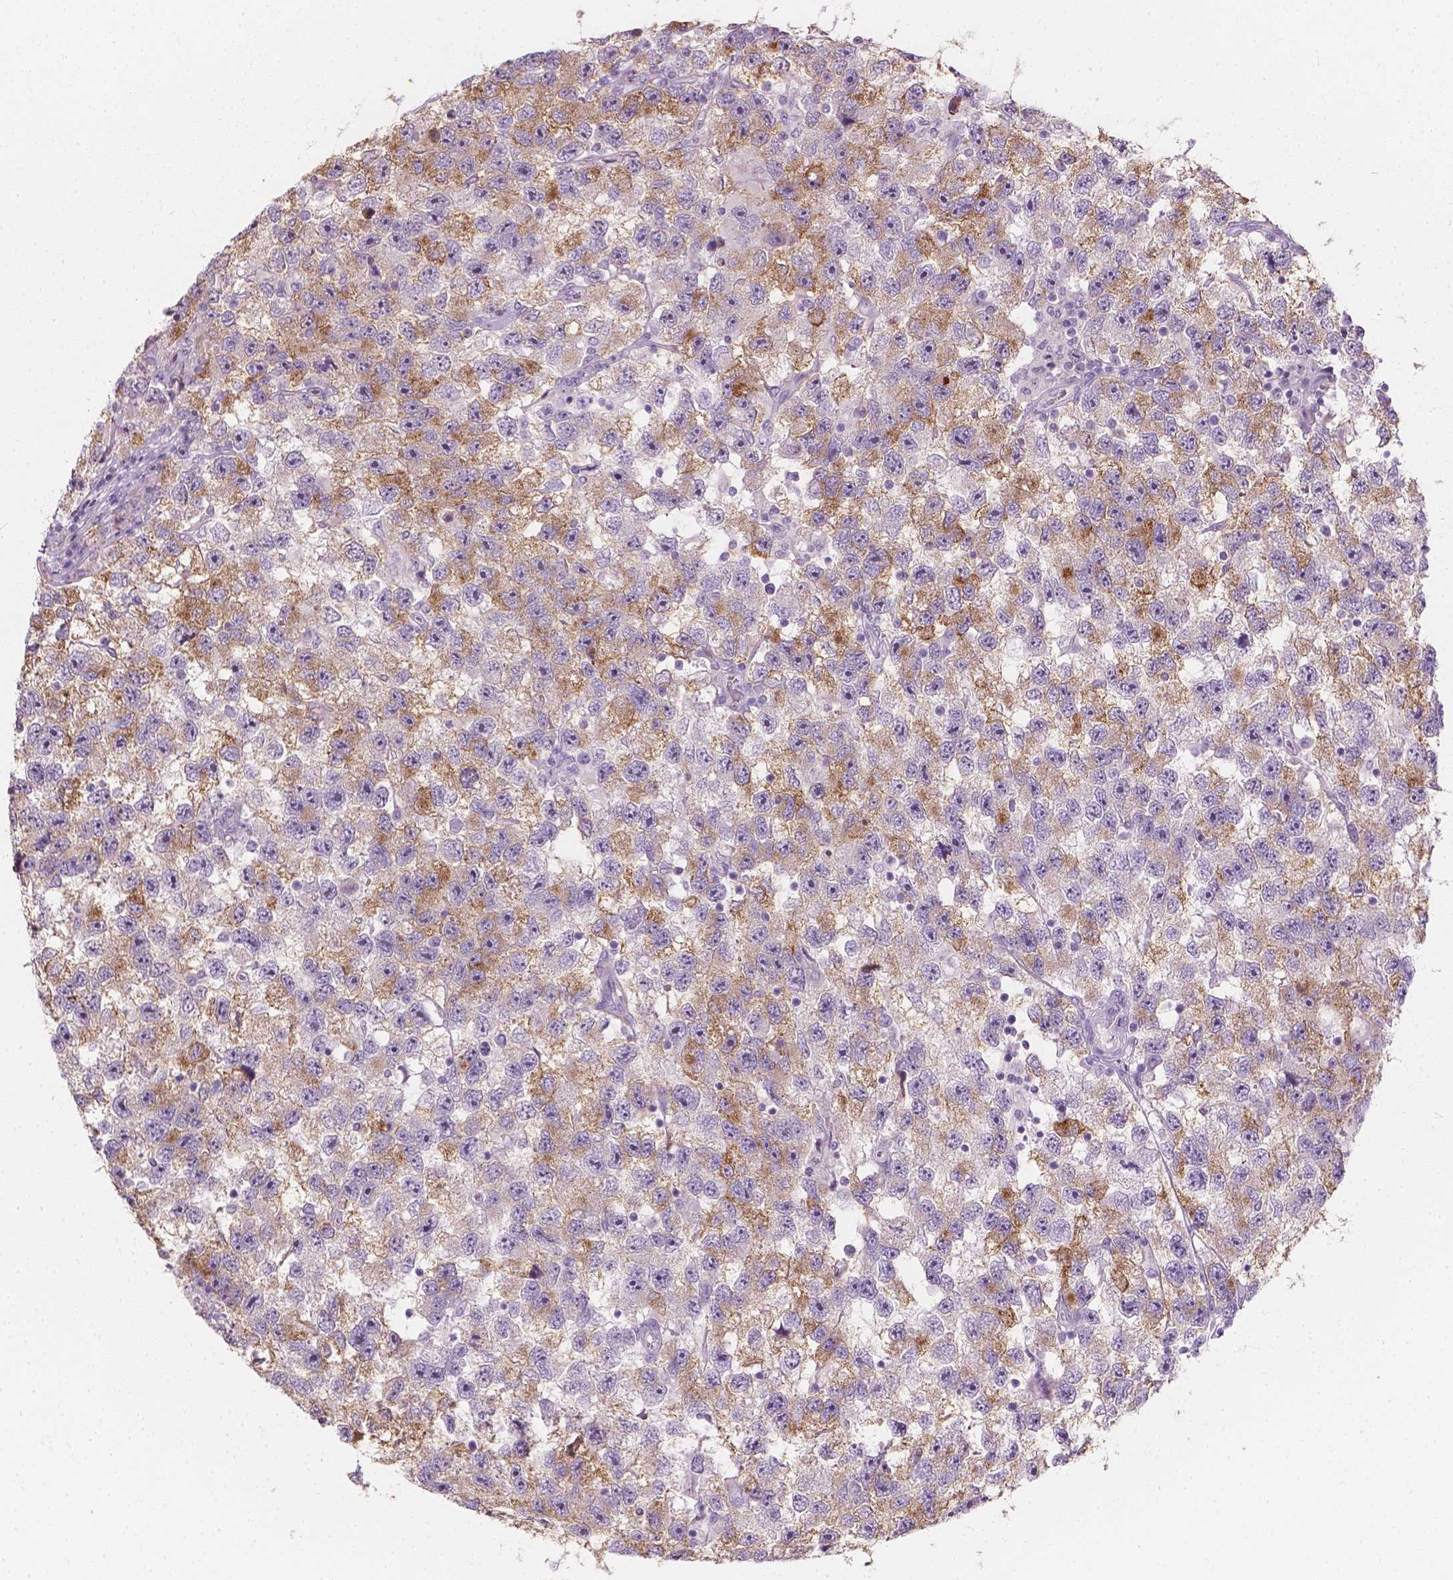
{"staining": {"intensity": "moderate", "quantity": "25%-75%", "location": "cytoplasmic/membranous"}, "tissue": "testis cancer", "cell_type": "Tumor cells", "image_type": "cancer", "snomed": [{"axis": "morphology", "description": "Seminoma, NOS"}, {"axis": "topography", "description": "Testis"}], "caption": "A brown stain labels moderate cytoplasmic/membranous staining of a protein in human testis cancer (seminoma) tumor cells. The protein of interest is shown in brown color, while the nuclei are stained blue.", "gene": "GPRC5A", "patient": {"sex": "male", "age": 26}}